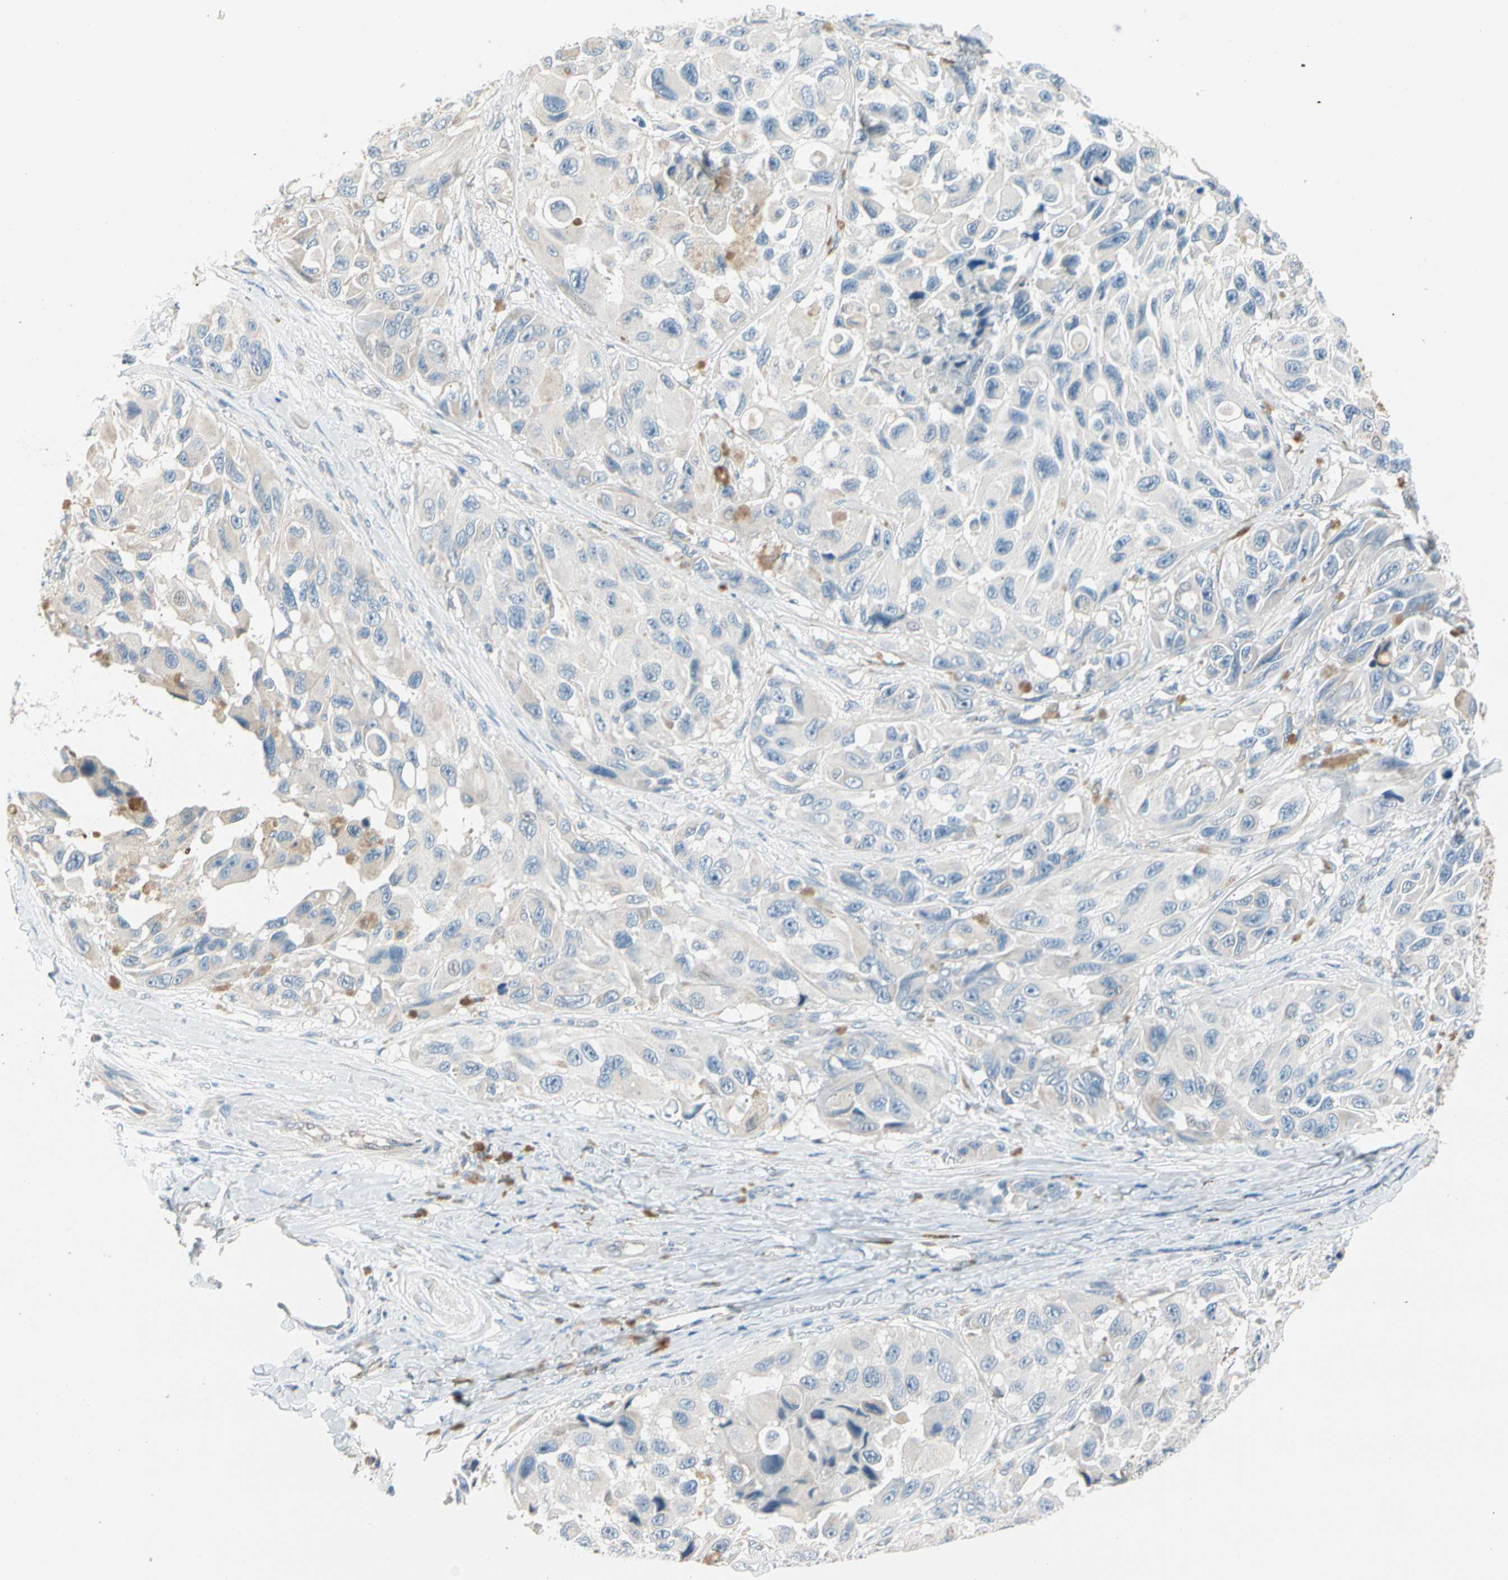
{"staining": {"intensity": "weak", "quantity": "<25%", "location": "cytoplasmic/membranous"}, "tissue": "melanoma", "cell_type": "Tumor cells", "image_type": "cancer", "snomed": [{"axis": "morphology", "description": "Malignant melanoma, NOS"}, {"axis": "topography", "description": "Skin"}], "caption": "Immunohistochemical staining of melanoma displays no significant expression in tumor cells.", "gene": "STK40", "patient": {"sex": "female", "age": 73}}